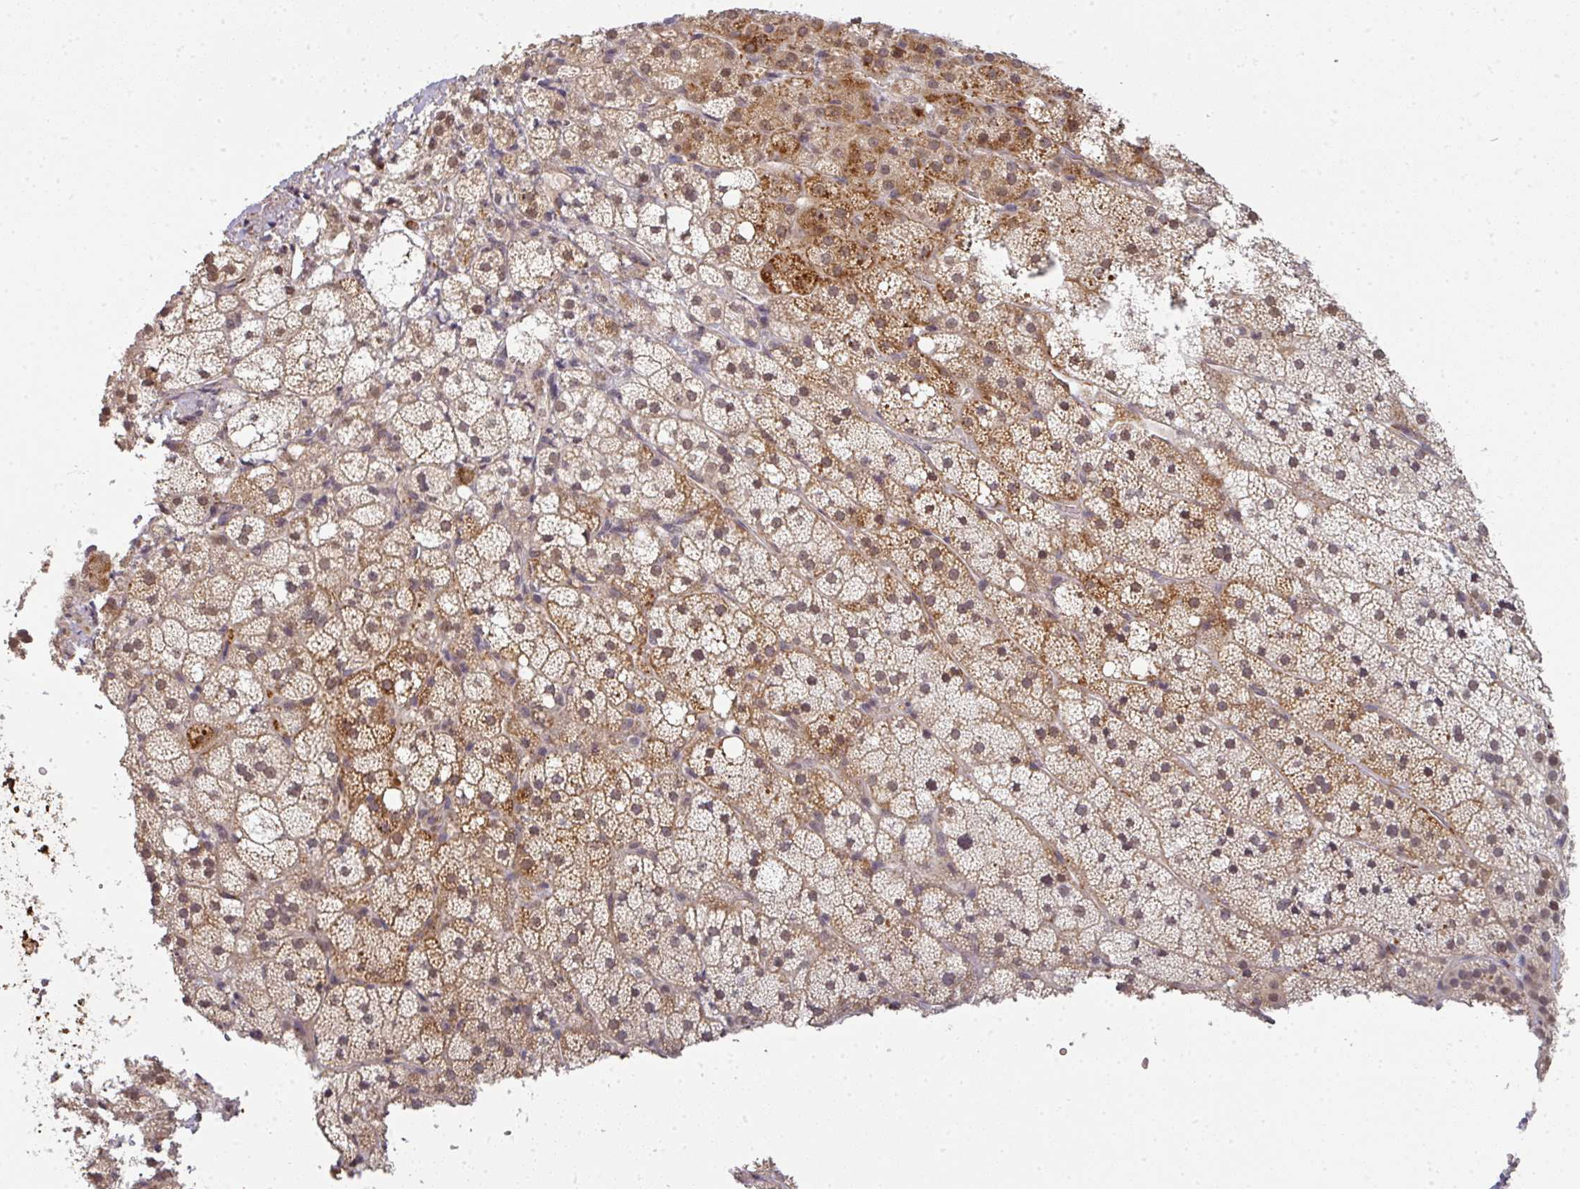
{"staining": {"intensity": "strong", "quantity": "<25%", "location": "cytoplasmic/membranous,nuclear"}, "tissue": "adrenal gland", "cell_type": "Glandular cells", "image_type": "normal", "snomed": [{"axis": "morphology", "description": "Normal tissue, NOS"}, {"axis": "topography", "description": "Adrenal gland"}], "caption": "Immunohistochemical staining of unremarkable human adrenal gland exhibits strong cytoplasmic/membranous,nuclear protein positivity in approximately <25% of glandular cells.", "gene": "GTF2H3", "patient": {"sex": "male", "age": 53}}